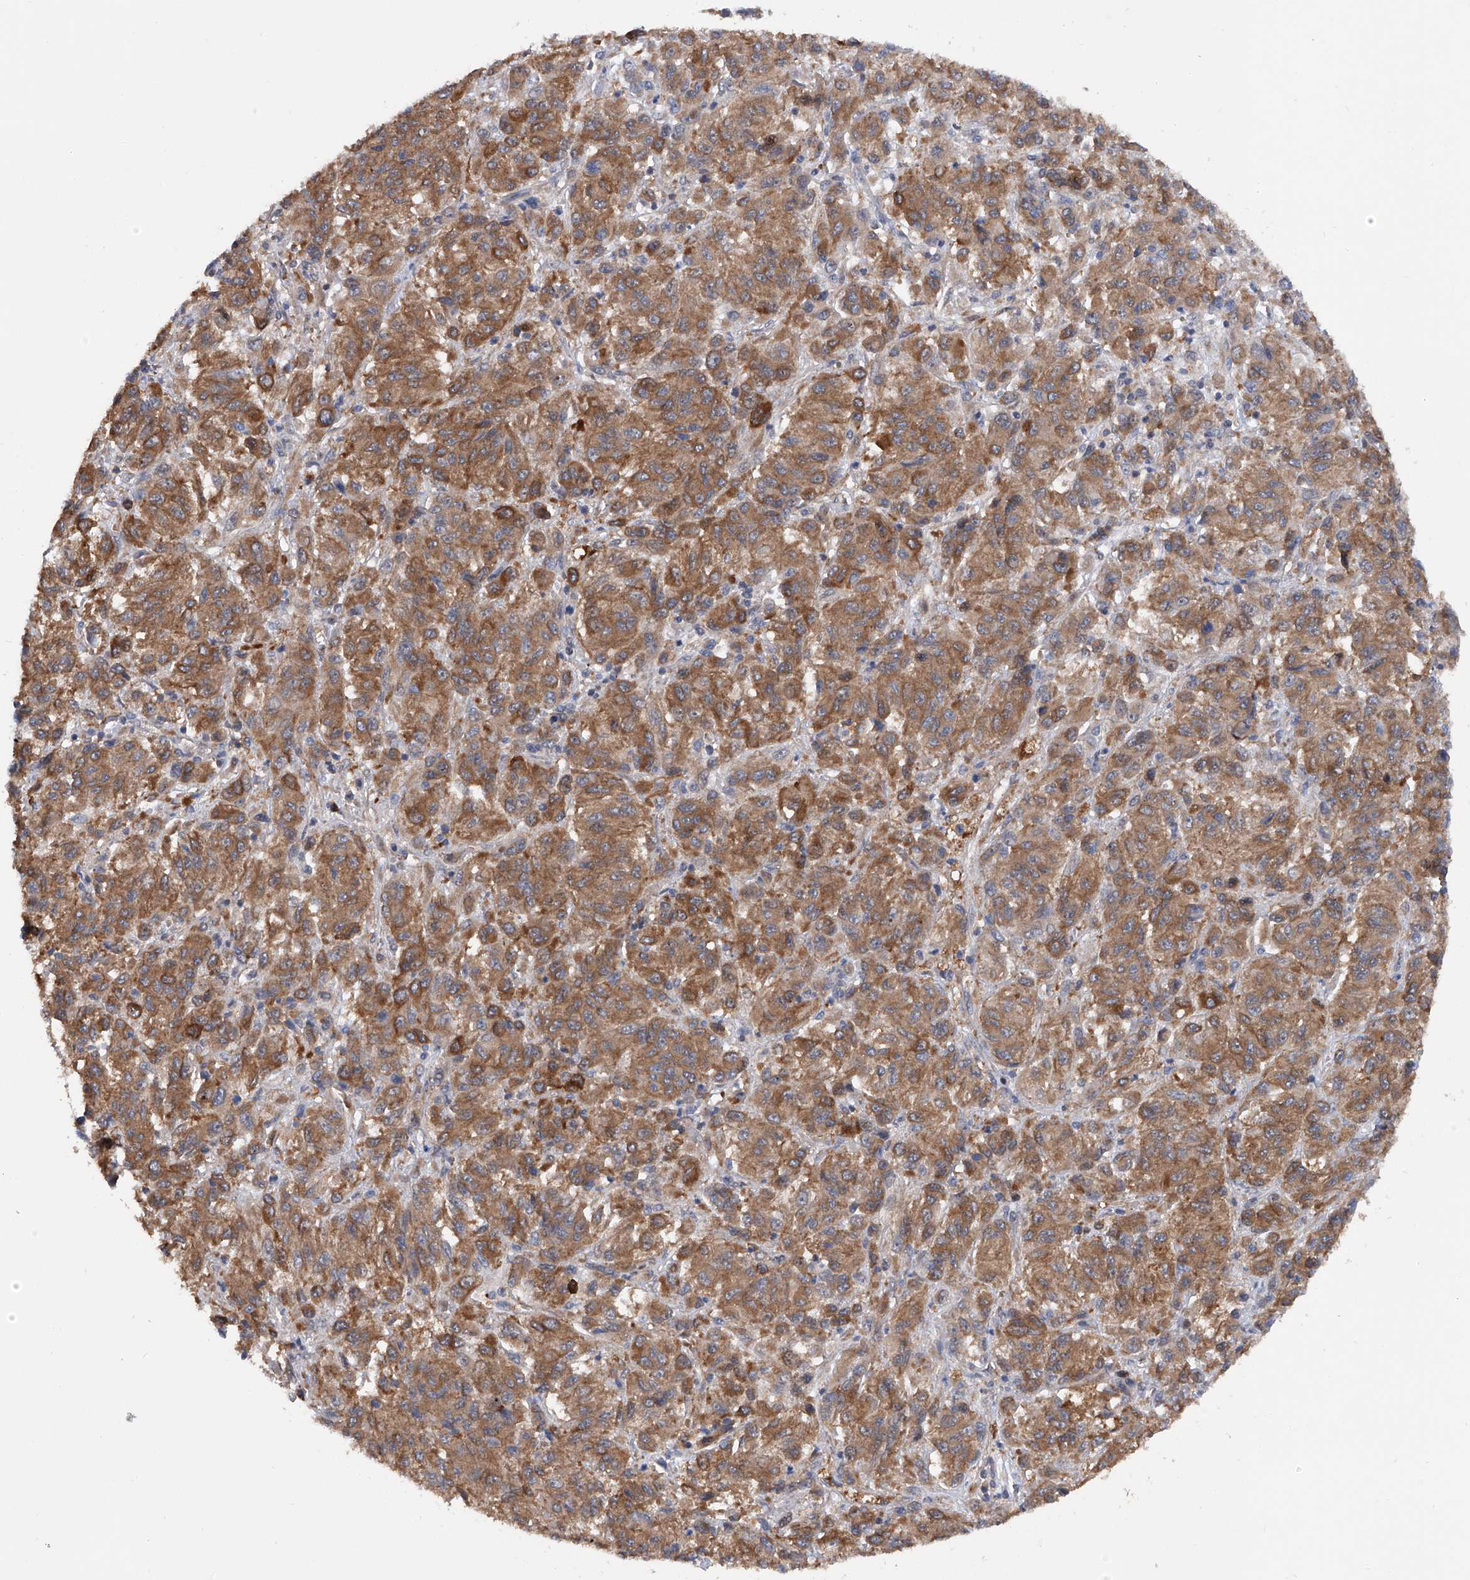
{"staining": {"intensity": "moderate", "quantity": ">75%", "location": "cytoplasmic/membranous"}, "tissue": "melanoma", "cell_type": "Tumor cells", "image_type": "cancer", "snomed": [{"axis": "morphology", "description": "Malignant melanoma, Metastatic site"}, {"axis": "topography", "description": "Lung"}], "caption": "Melanoma stained for a protein (brown) displays moderate cytoplasmic/membranous positive expression in approximately >75% of tumor cells.", "gene": "NUDT17", "patient": {"sex": "male", "age": 64}}